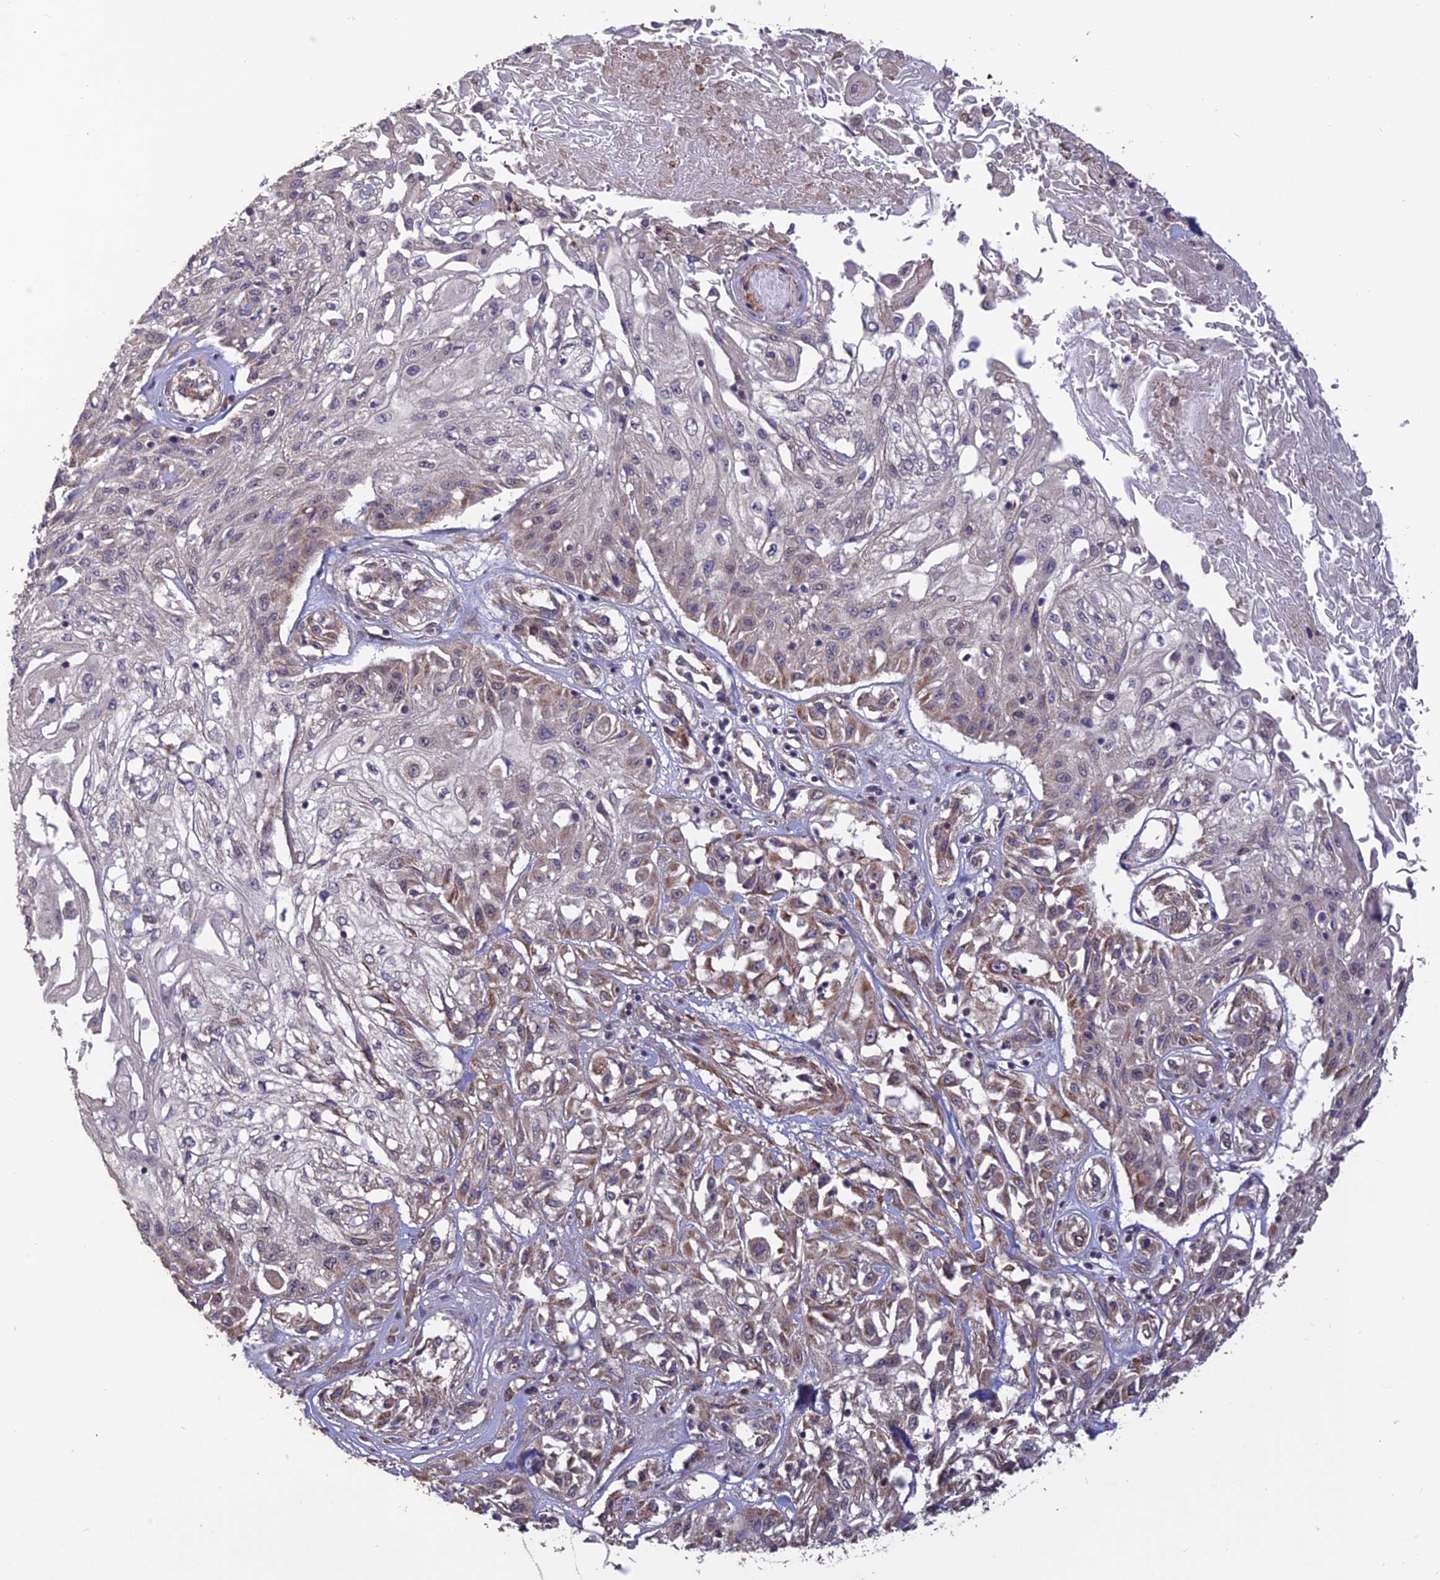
{"staining": {"intensity": "weak", "quantity": "<25%", "location": "cytoplasmic/membranous"}, "tissue": "skin cancer", "cell_type": "Tumor cells", "image_type": "cancer", "snomed": [{"axis": "morphology", "description": "Squamous cell carcinoma, NOS"}, {"axis": "morphology", "description": "Squamous cell carcinoma, metastatic, NOS"}, {"axis": "topography", "description": "Skin"}, {"axis": "topography", "description": "Lymph node"}], "caption": "High power microscopy photomicrograph of an immunohistochemistry image of skin cancer, revealing no significant positivity in tumor cells.", "gene": "PAGR1", "patient": {"sex": "male", "age": 75}}